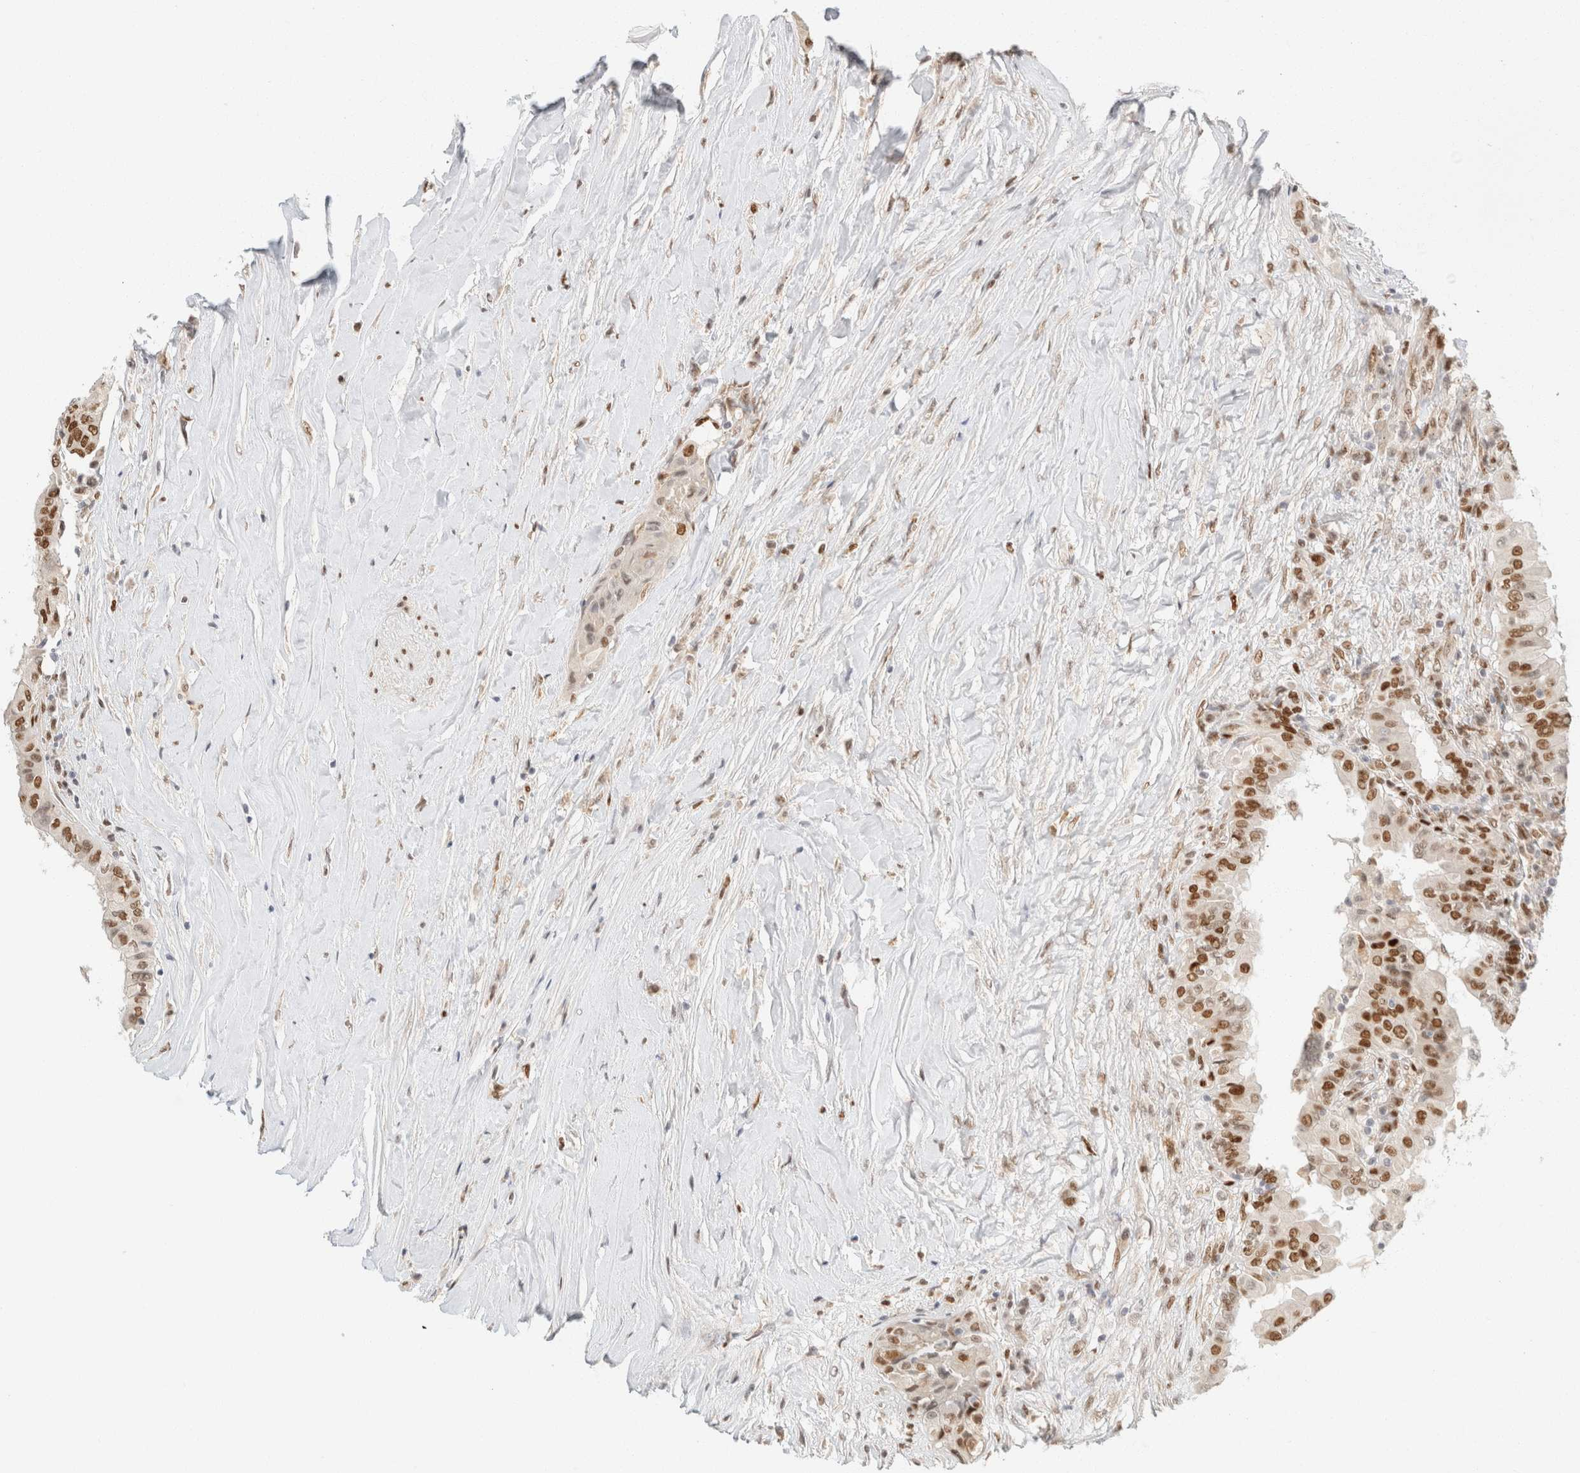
{"staining": {"intensity": "strong", "quantity": ">75%", "location": "nuclear"}, "tissue": "thyroid cancer", "cell_type": "Tumor cells", "image_type": "cancer", "snomed": [{"axis": "morphology", "description": "Papillary adenocarcinoma, NOS"}, {"axis": "topography", "description": "Thyroid gland"}], "caption": "Papillary adenocarcinoma (thyroid) stained with a brown dye demonstrates strong nuclear positive expression in approximately >75% of tumor cells.", "gene": "ZNF768", "patient": {"sex": "male", "age": 33}}